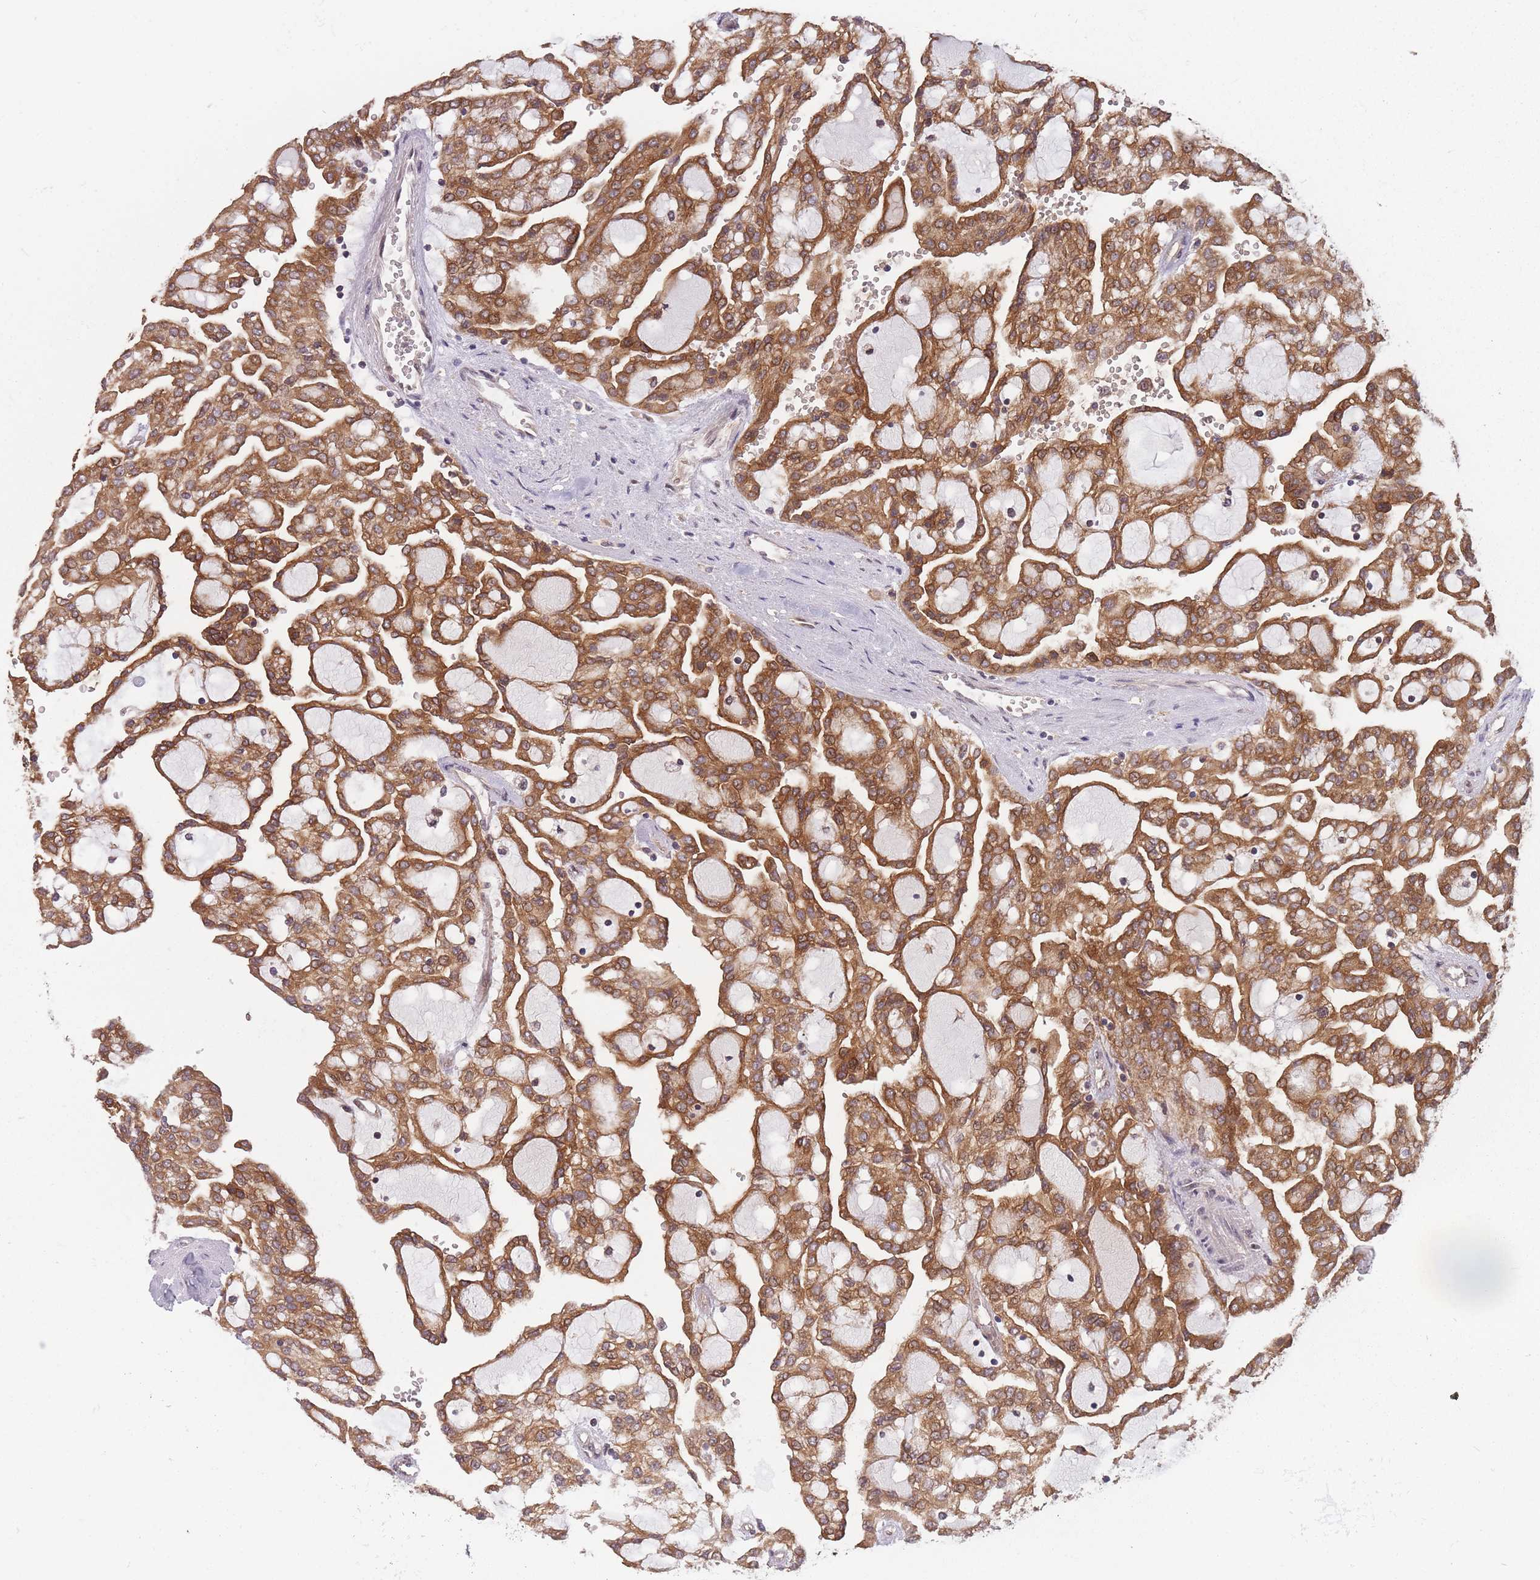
{"staining": {"intensity": "moderate", "quantity": ">75%", "location": "cytoplasmic/membranous"}, "tissue": "renal cancer", "cell_type": "Tumor cells", "image_type": "cancer", "snomed": [{"axis": "morphology", "description": "Adenocarcinoma, NOS"}, {"axis": "topography", "description": "Kidney"}], "caption": "IHC (DAB (3,3'-diaminobenzidine)) staining of human renal adenocarcinoma displays moderate cytoplasmic/membranous protein staining in approximately >75% of tumor cells.", "gene": "PPP6R3", "patient": {"sex": "male", "age": 63}}